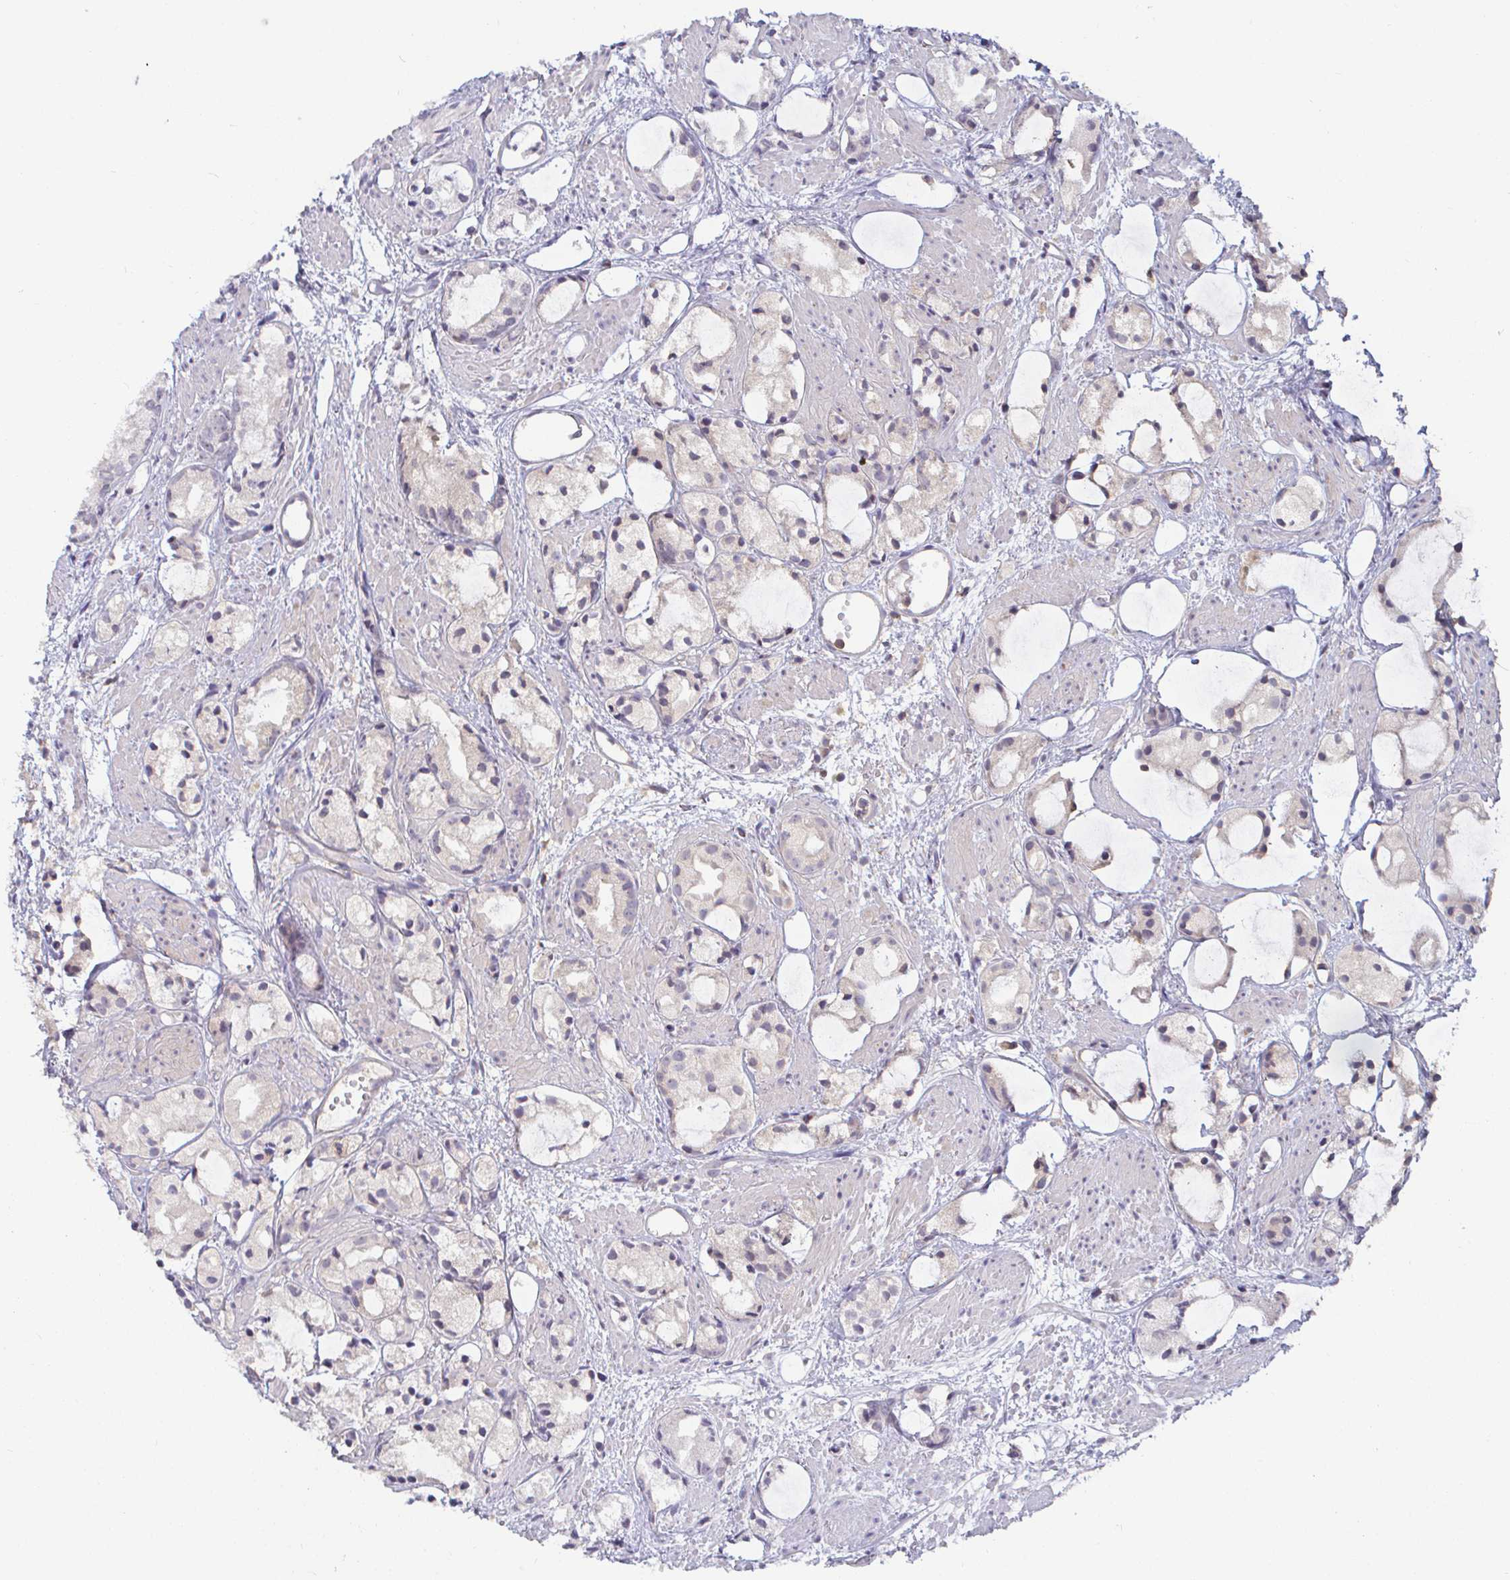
{"staining": {"intensity": "negative", "quantity": "none", "location": "none"}, "tissue": "prostate cancer", "cell_type": "Tumor cells", "image_type": "cancer", "snomed": [{"axis": "morphology", "description": "Adenocarcinoma, High grade"}, {"axis": "topography", "description": "Prostate"}], "caption": "This is an immunohistochemistry photomicrograph of human high-grade adenocarcinoma (prostate). There is no expression in tumor cells.", "gene": "CDH18", "patient": {"sex": "male", "age": 85}}